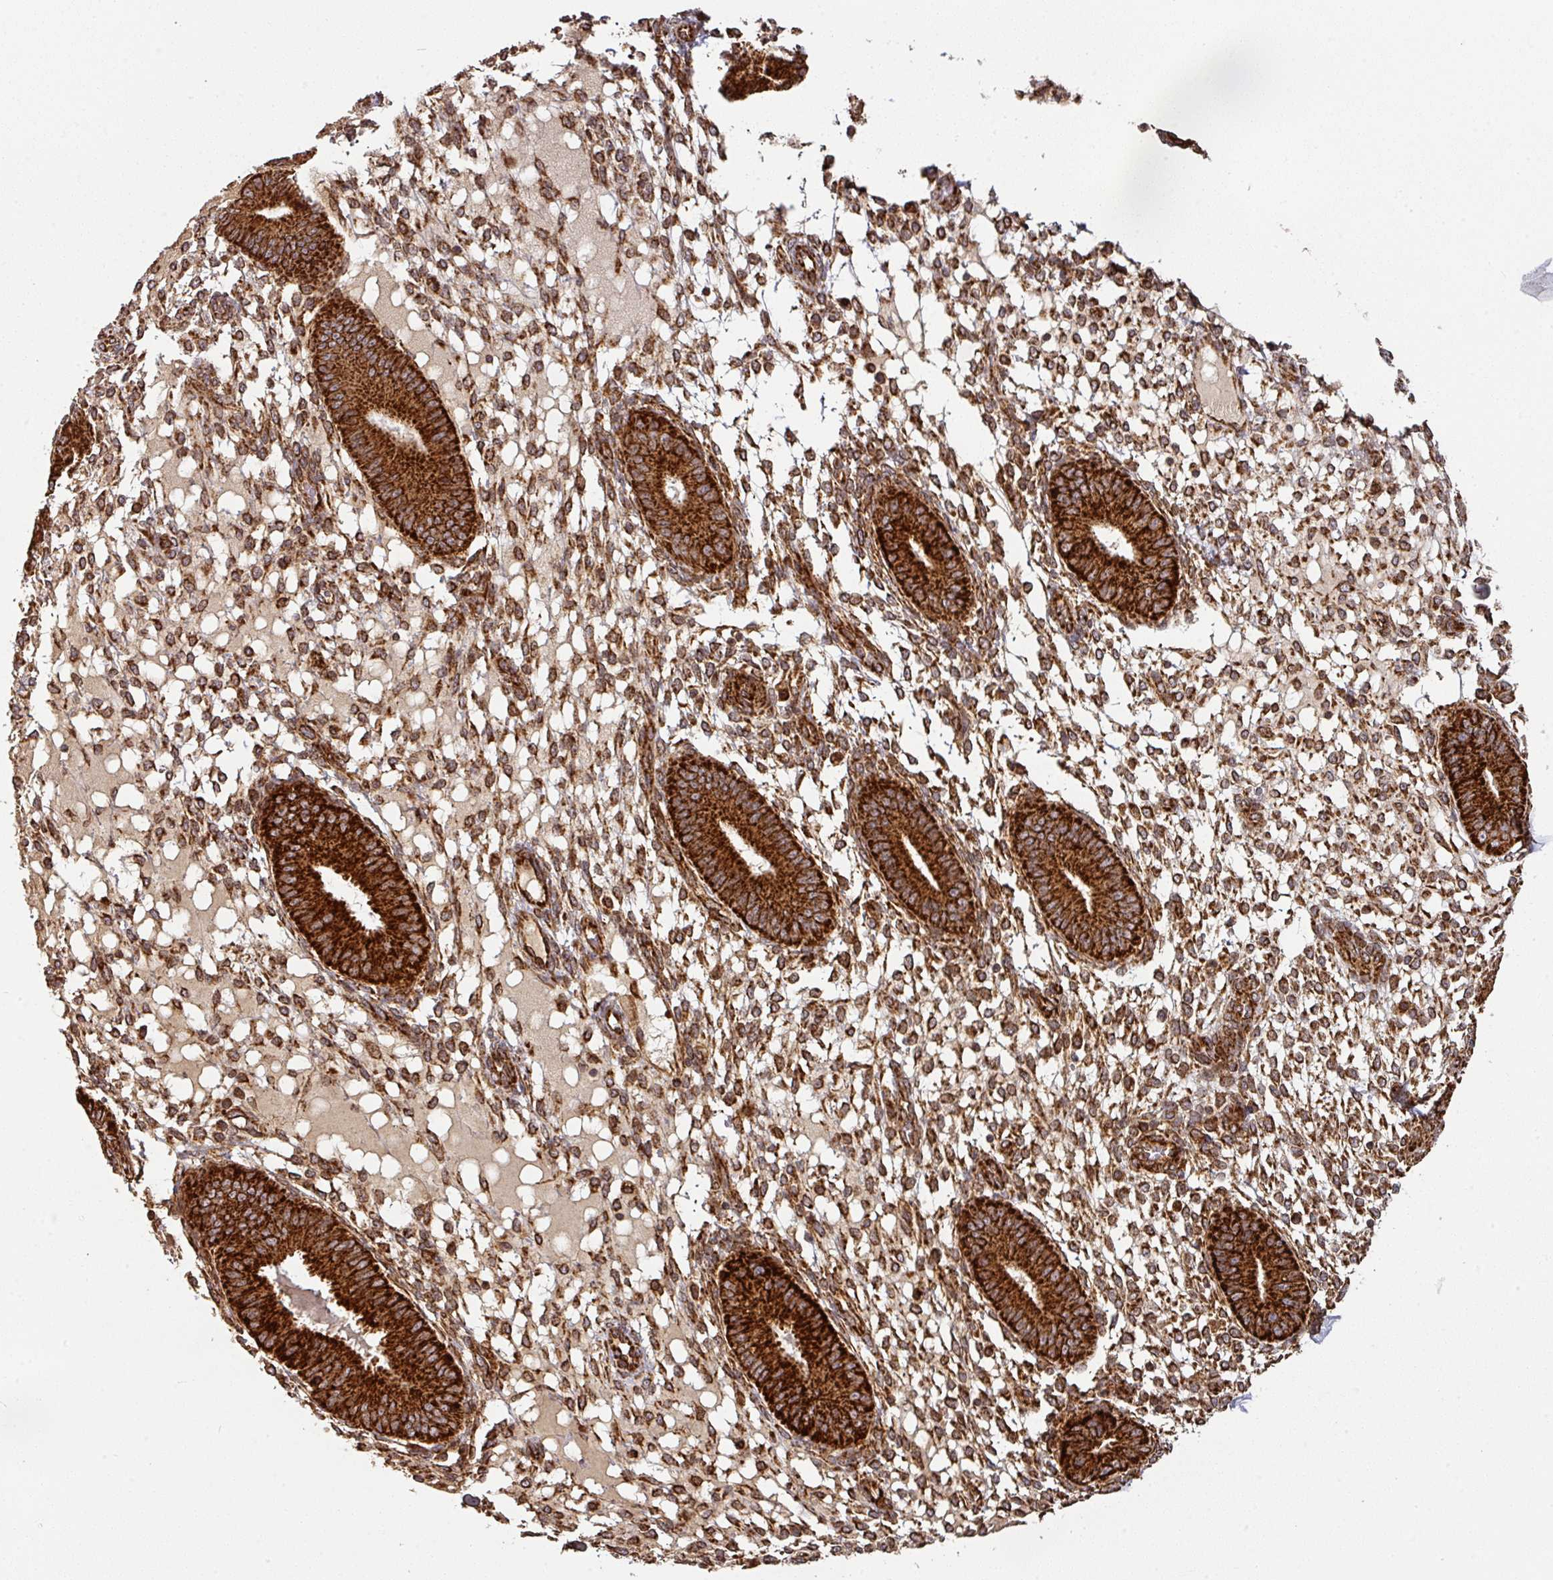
{"staining": {"intensity": "moderate", "quantity": ">75%", "location": "cytoplasmic/membranous"}, "tissue": "endometrium", "cell_type": "Cells in endometrial stroma", "image_type": "normal", "snomed": [{"axis": "morphology", "description": "Normal tissue, NOS"}, {"axis": "topography", "description": "Endometrium"}], "caption": "About >75% of cells in endometrial stroma in normal human endometrium demonstrate moderate cytoplasmic/membranous protein expression as visualized by brown immunohistochemical staining.", "gene": "TRAP1", "patient": {"sex": "female", "age": 49}}